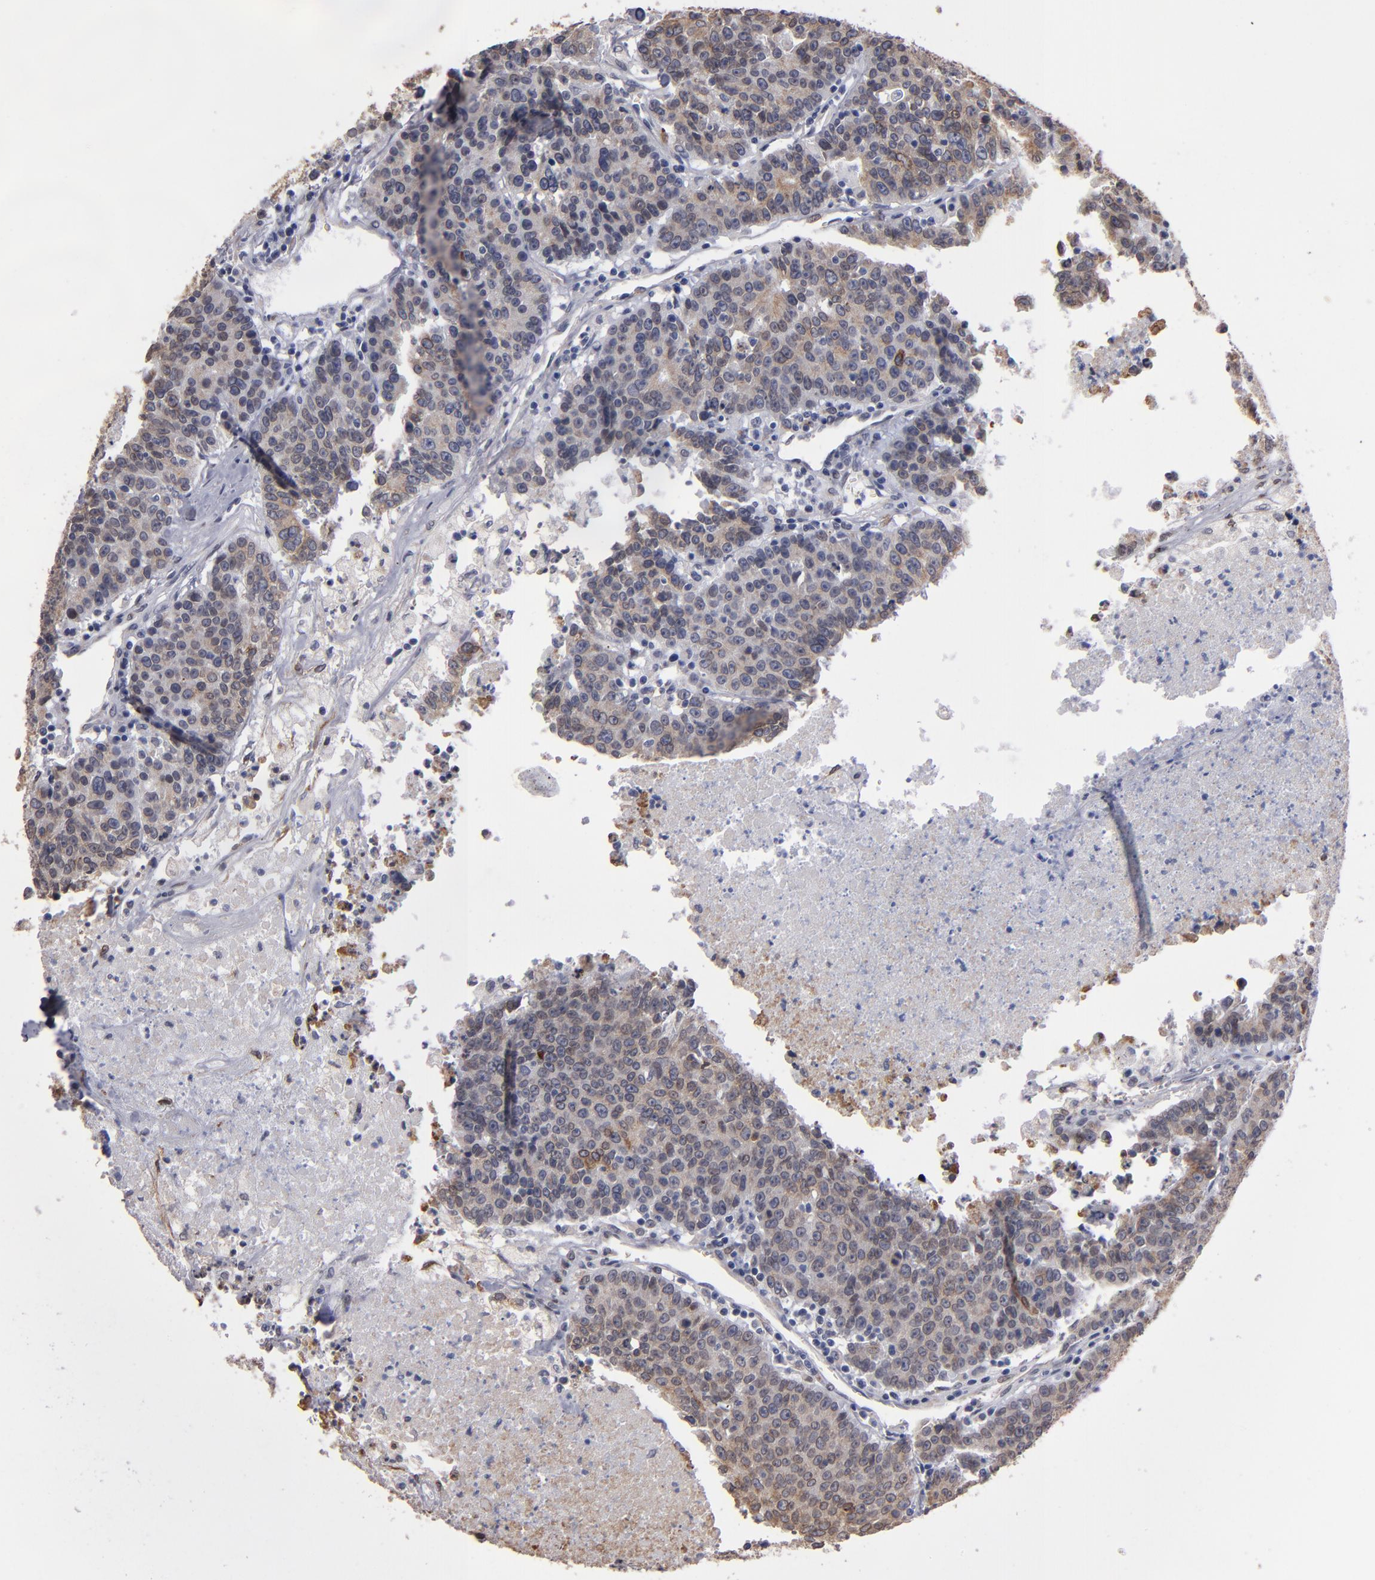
{"staining": {"intensity": "weak", "quantity": "25%-75%", "location": "cytoplasmic/membranous"}, "tissue": "colorectal cancer", "cell_type": "Tumor cells", "image_type": "cancer", "snomed": [{"axis": "morphology", "description": "Adenocarcinoma, NOS"}, {"axis": "topography", "description": "Colon"}], "caption": "High-magnification brightfield microscopy of colorectal cancer (adenocarcinoma) stained with DAB (3,3'-diaminobenzidine) (brown) and counterstained with hematoxylin (blue). tumor cells exhibit weak cytoplasmic/membranous staining is appreciated in approximately25%-75% of cells.", "gene": "PGRMC1", "patient": {"sex": "female", "age": 53}}